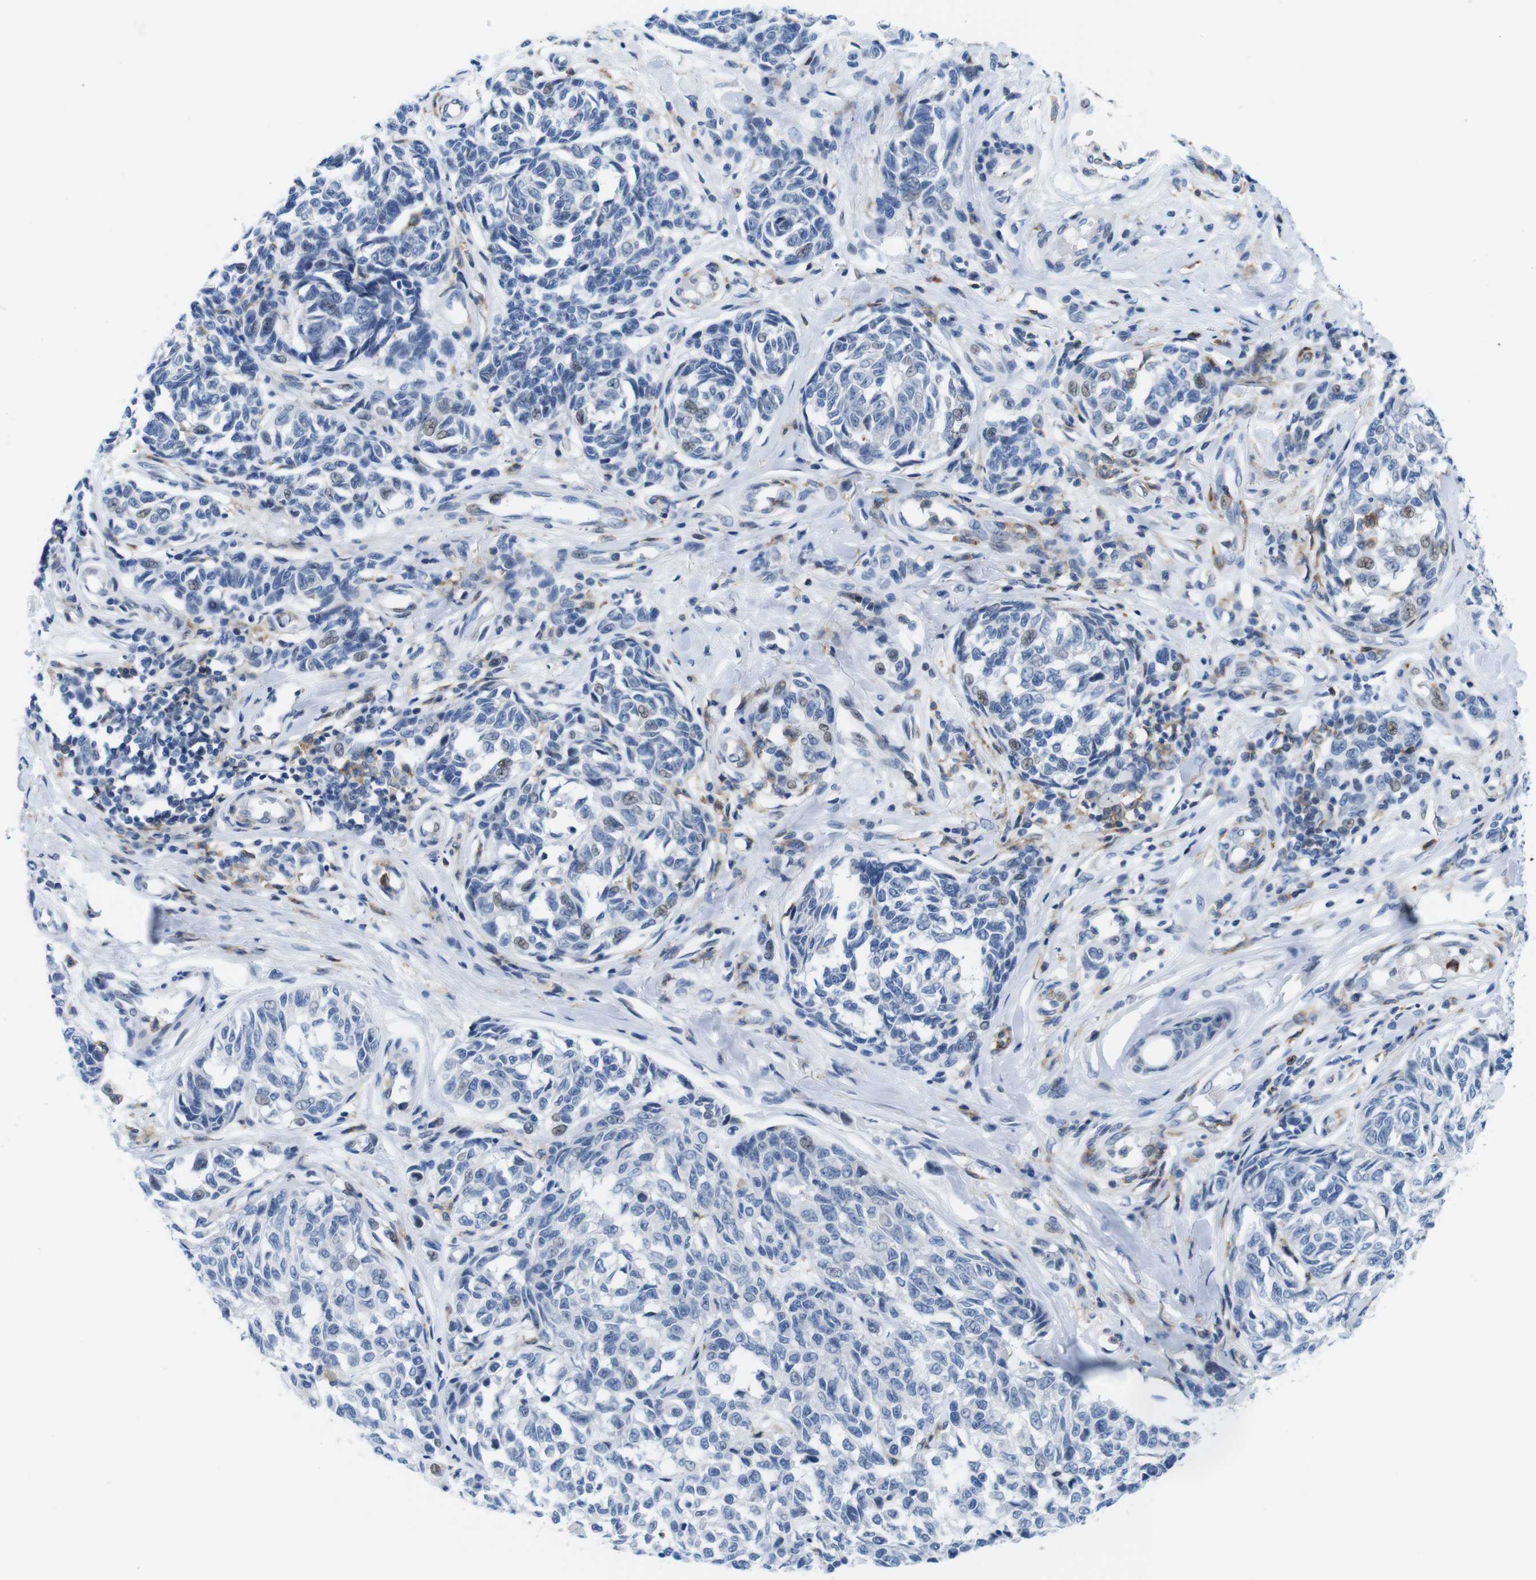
{"staining": {"intensity": "negative", "quantity": "none", "location": "none"}, "tissue": "melanoma", "cell_type": "Tumor cells", "image_type": "cancer", "snomed": [{"axis": "morphology", "description": "Malignant melanoma, NOS"}, {"axis": "topography", "description": "Skin"}], "caption": "DAB immunohistochemical staining of human melanoma exhibits no significant staining in tumor cells.", "gene": "CD300C", "patient": {"sex": "female", "age": 64}}